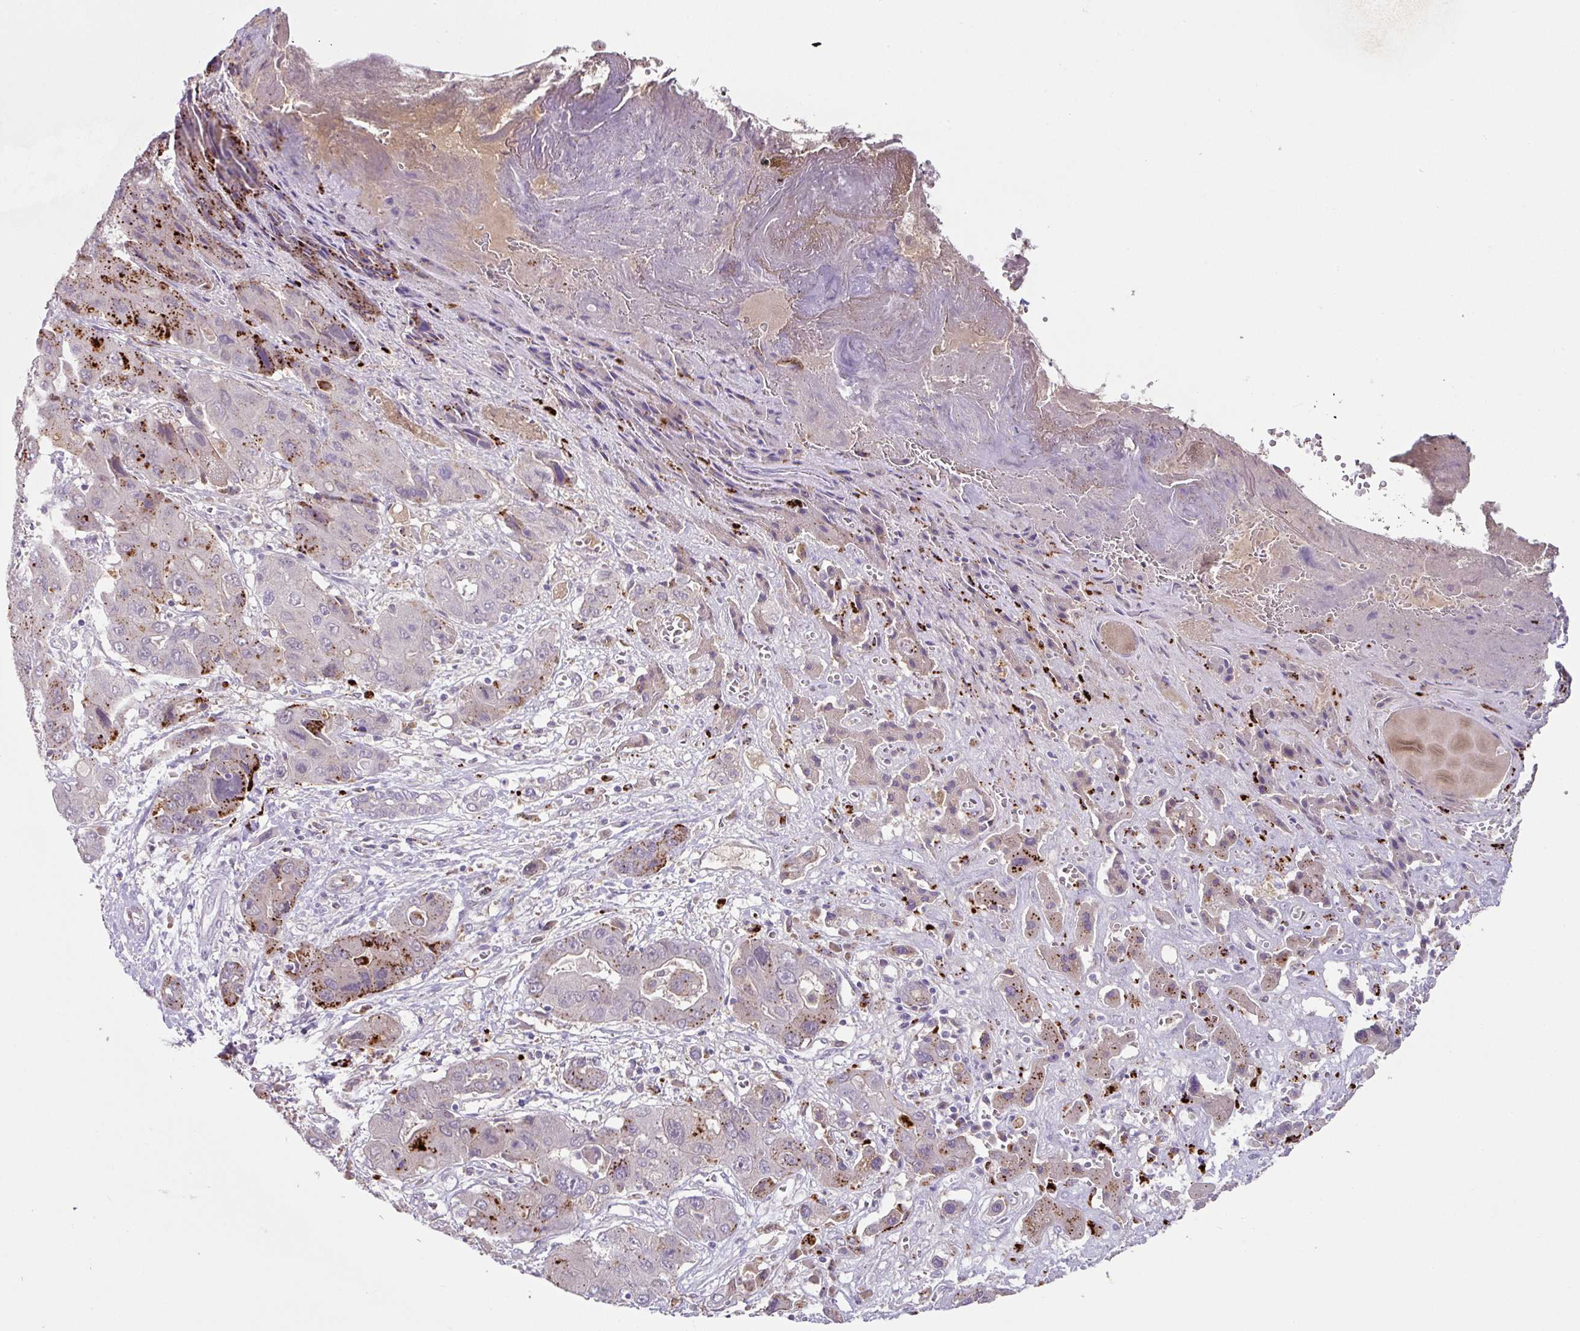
{"staining": {"intensity": "strong", "quantity": "<25%", "location": "cytoplasmic/membranous"}, "tissue": "liver cancer", "cell_type": "Tumor cells", "image_type": "cancer", "snomed": [{"axis": "morphology", "description": "Cholangiocarcinoma"}, {"axis": "topography", "description": "Liver"}], "caption": "Strong cytoplasmic/membranous protein expression is seen in about <25% of tumor cells in liver cancer (cholangiocarcinoma).", "gene": "PLEKHH3", "patient": {"sex": "male", "age": 67}}